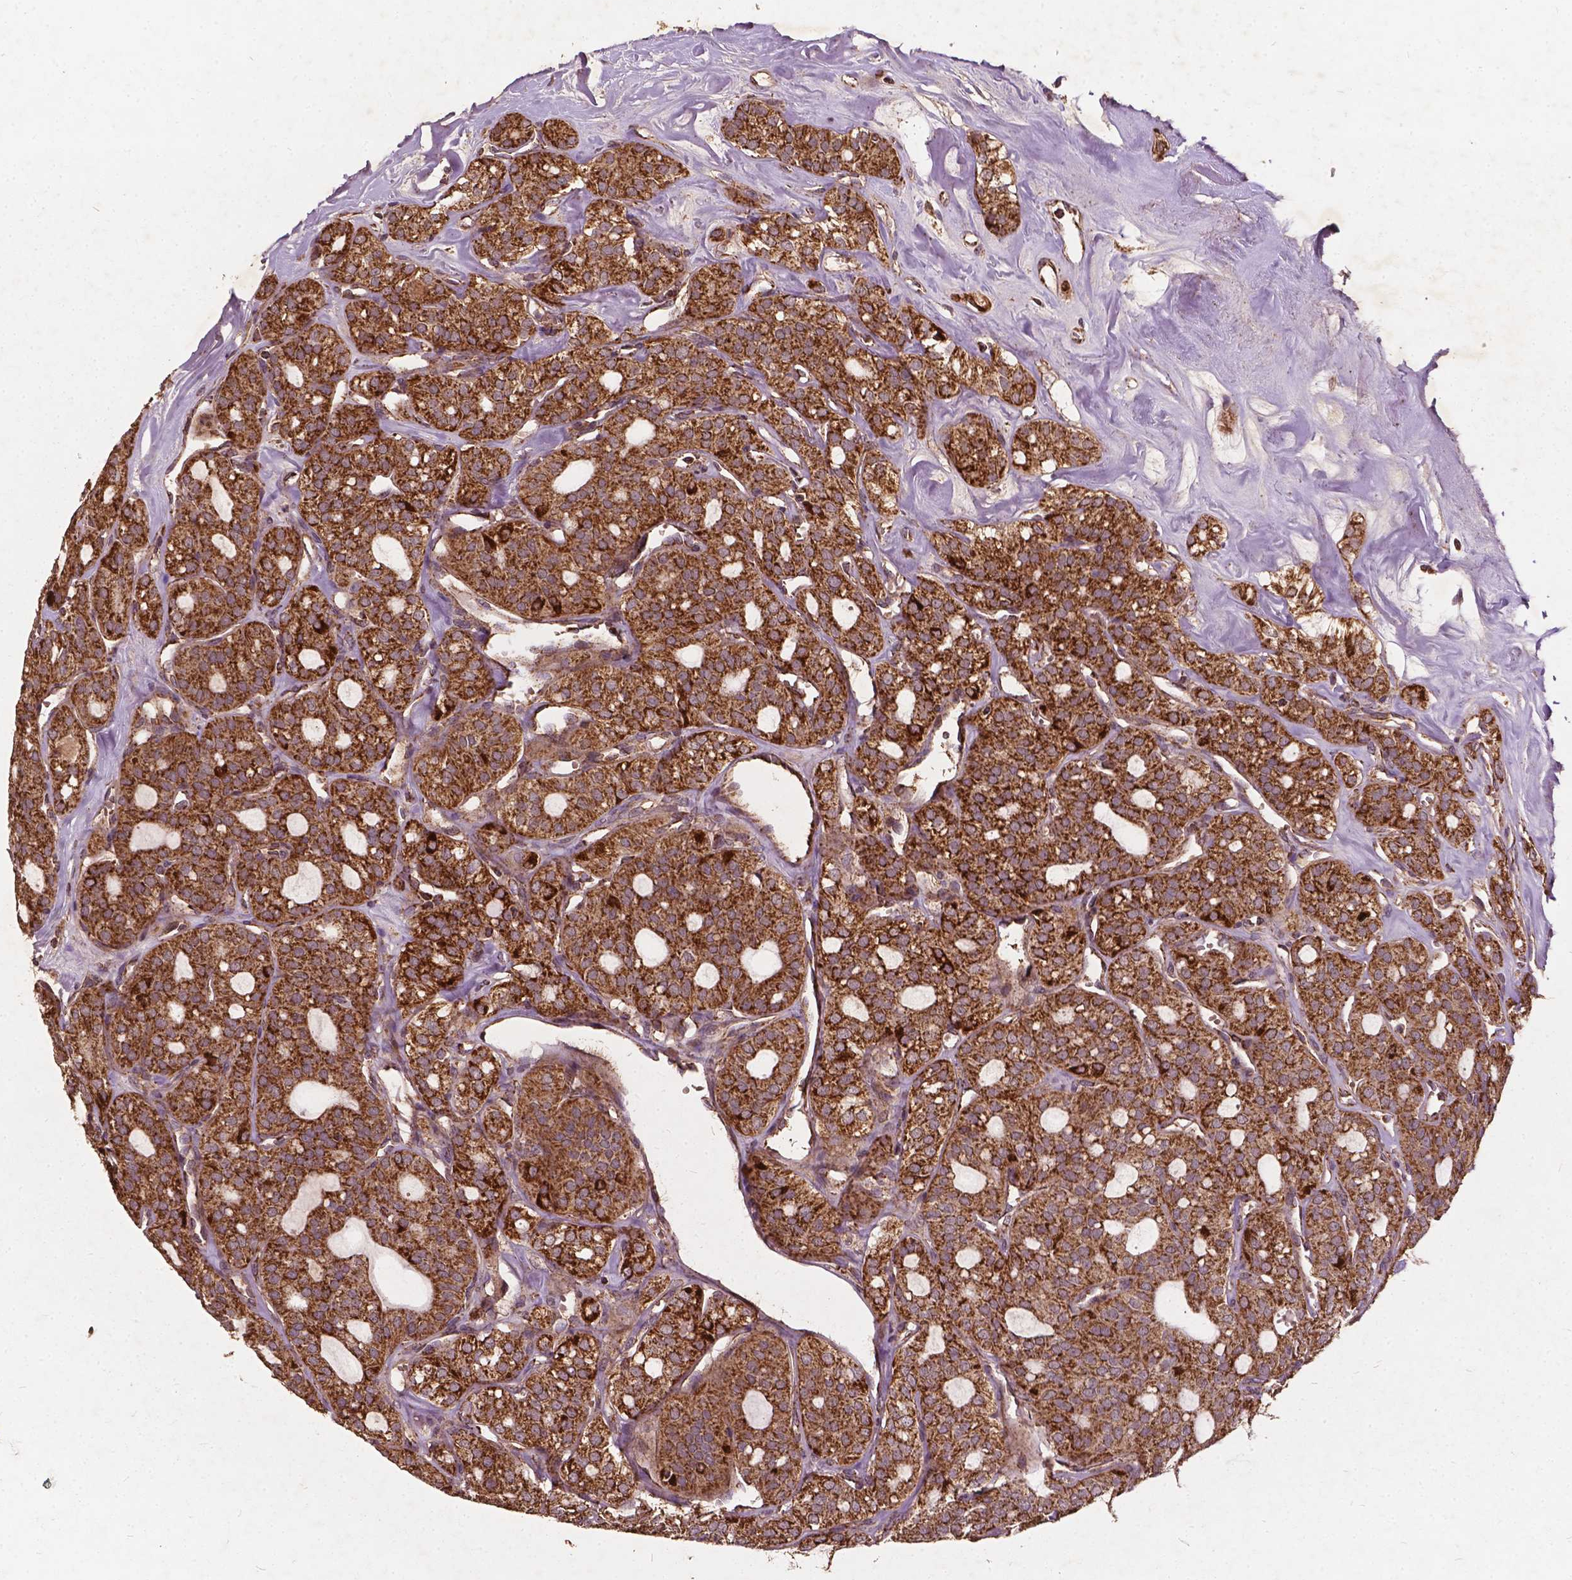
{"staining": {"intensity": "strong", "quantity": ">75%", "location": "cytoplasmic/membranous"}, "tissue": "thyroid cancer", "cell_type": "Tumor cells", "image_type": "cancer", "snomed": [{"axis": "morphology", "description": "Follicular adenoma carcinoma, NOS"}, {"axis": "topography", "description": "Thyroid gland"}], "caption": "About >75% of tumor cells in human thyroid follicular adenoma carcinoma exhibit strong cytoplasmic/membranous protein staining as visualized by brown immunohistochemical staining.", "gene": "UBXN2A", "patient": {"sex": "male", "age": 75}}